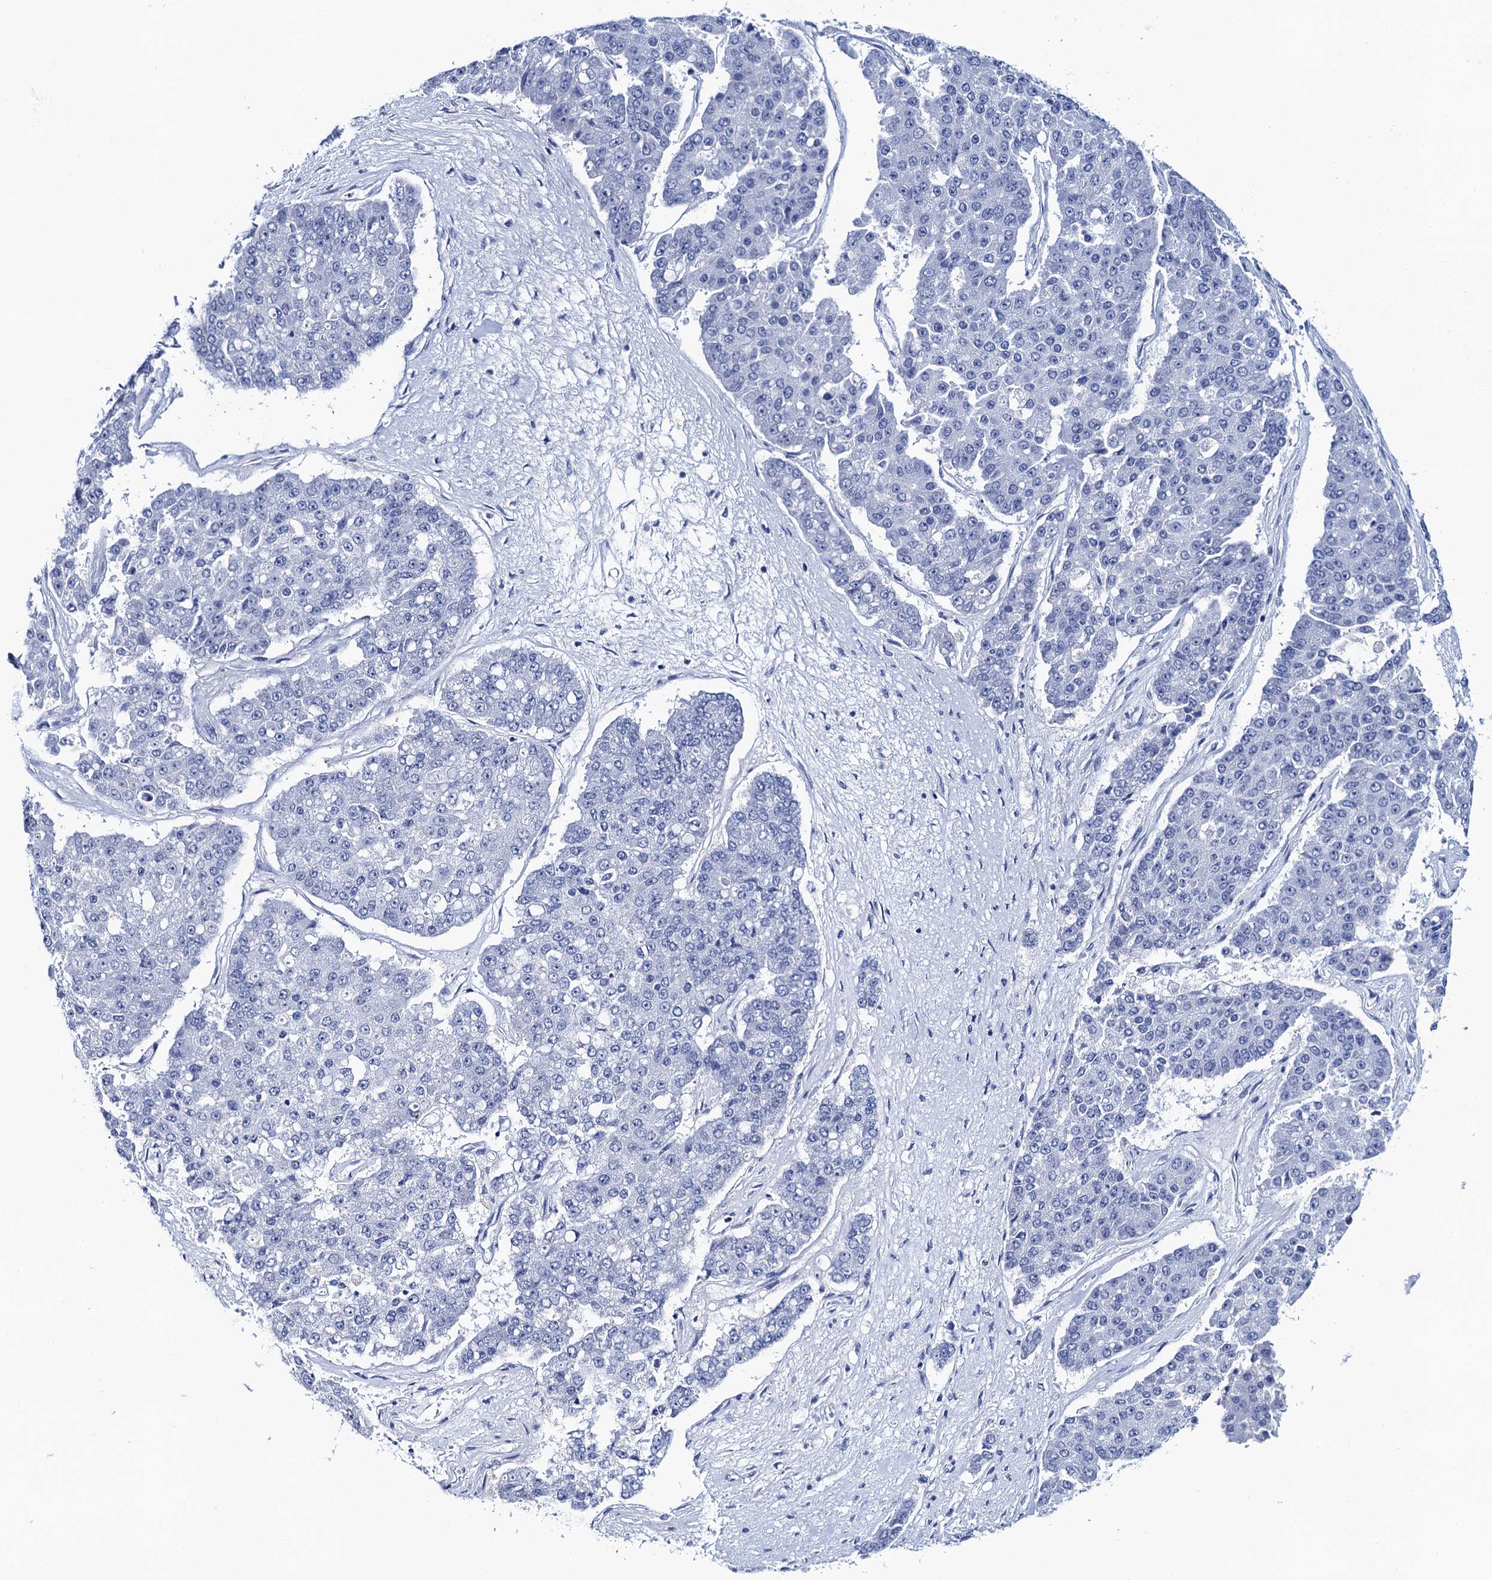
{"staining": {"intensity": "negative", "quantity": "none", "location": "none"}, "tissue": "pancreatic cancer", "cell_type": "Tumor cells", "image_type": "cancer", "snomed": [{"axis": "morphology", "description": "Adenocarcinoma, NOS"}, {"axis": "topography", "description": "Pancreas"}], "caption": "Immunohistochemical staining of pancreatic cancer reveals no significant positivity in tumor cells.", "gene": "LYPD3", "patient": {"sex": "male", "age": 50}}